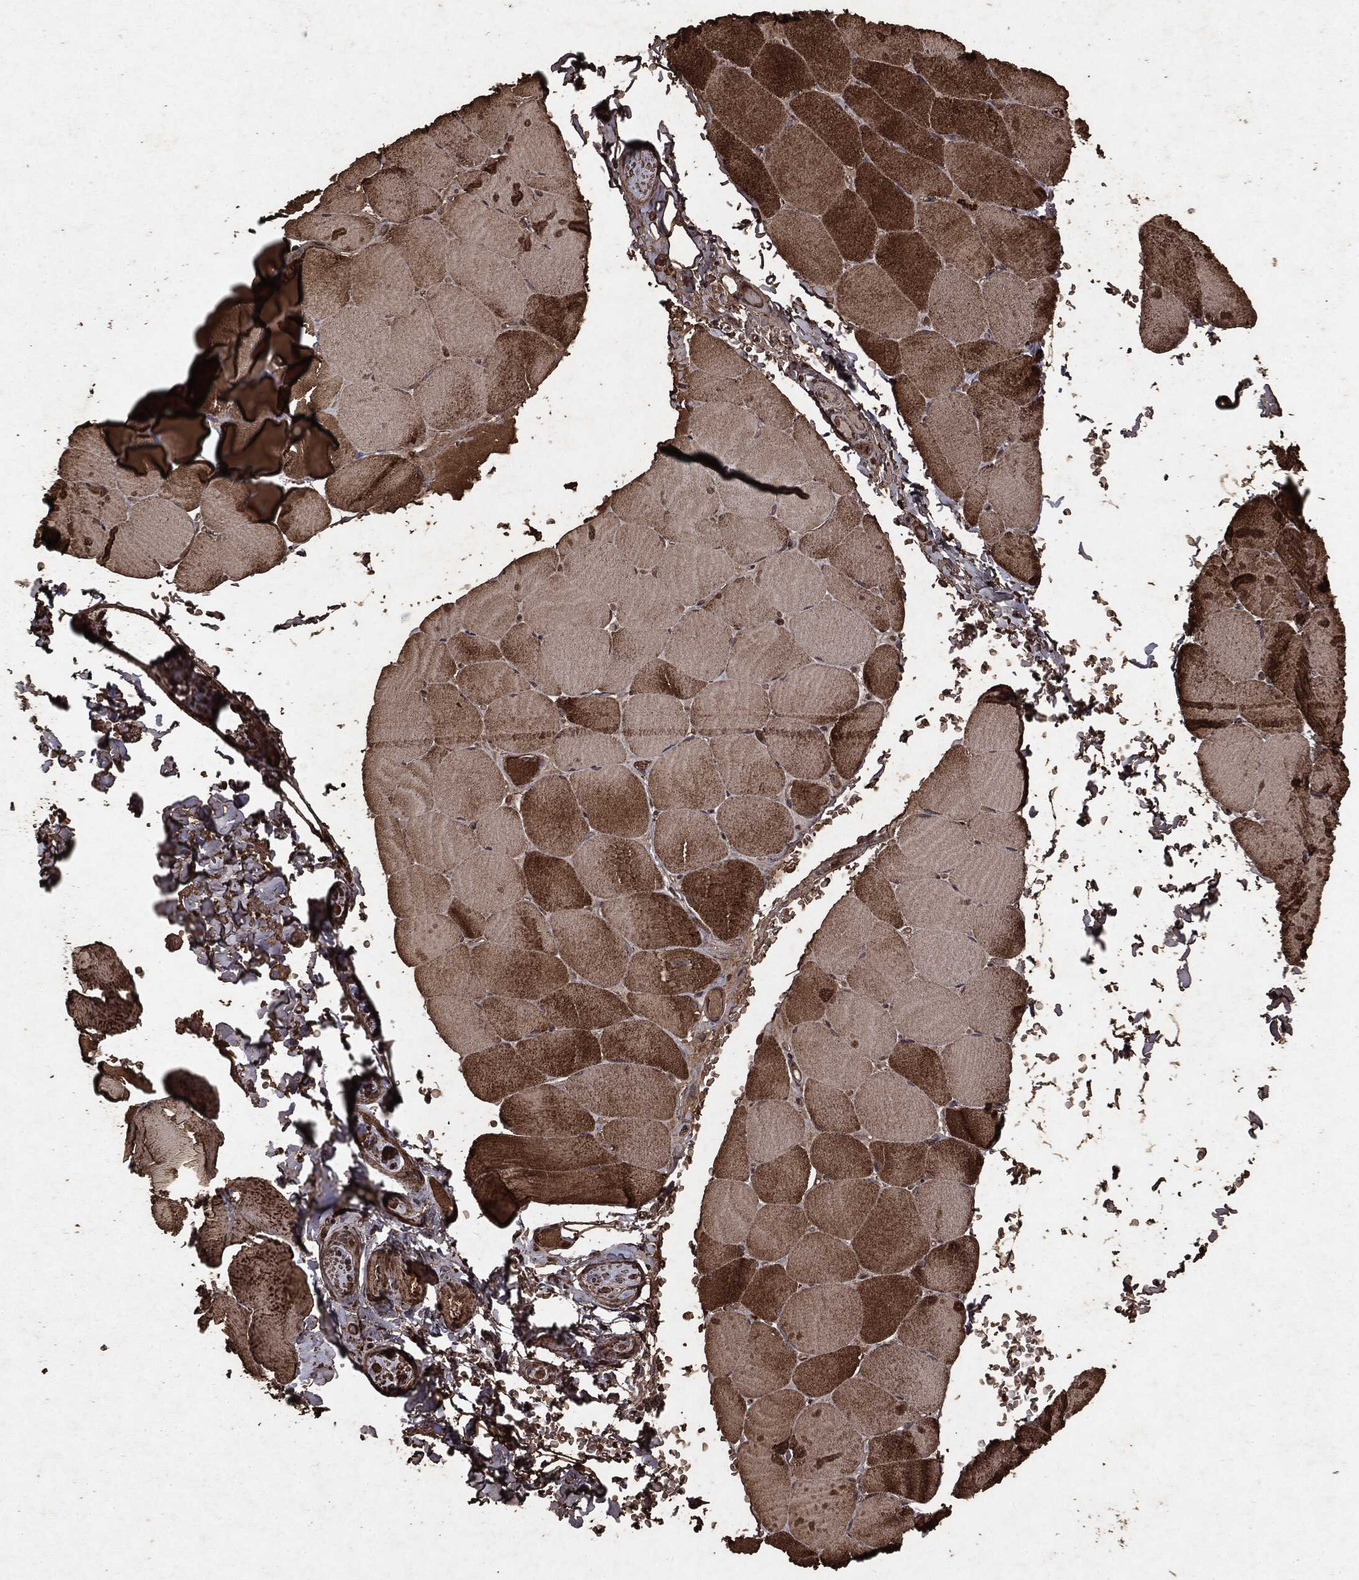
{"staining": {"intensity": "moderate", "quantity": "25%-75%", "location": "cytoplasmic/membranous"}, "tissue": "skeletal muscle", "cell_type": "Myocytes", "image_type": "normal", "snomed": [{"axis": "morphology", "description": "Normal tissue, NOS"}, {"axis": "topography", "description": "Skeletal muscle"}], "caption": "Moderate cytoplasmic/membranous expression for a protein is present in approximately 25%-75% of myocytes of benign skeletal muscle using IHC.", "gene": "ARAF", "patient": {"sex": "female", "age": 37}}